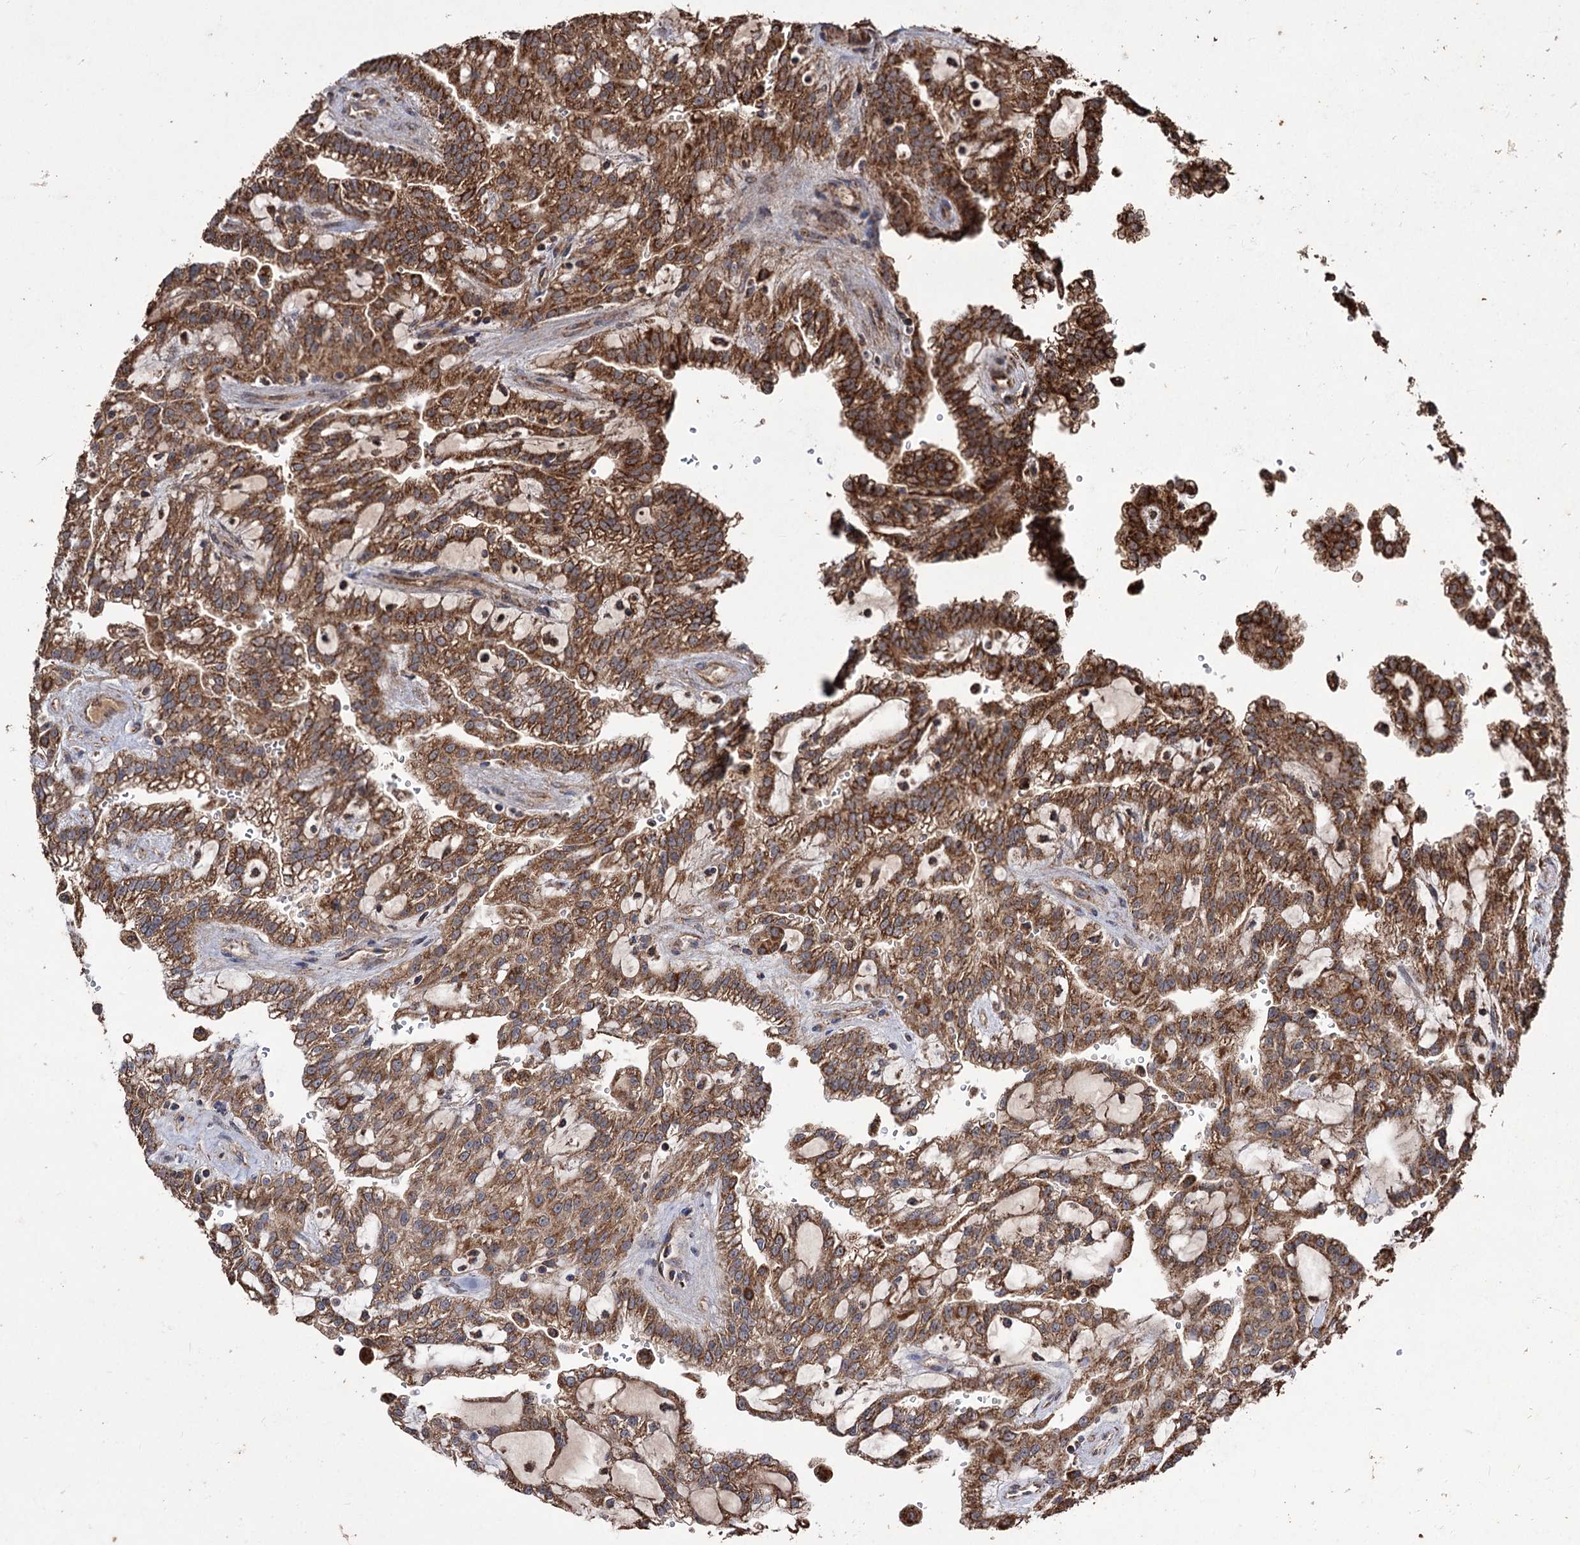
{"staining": {"intensity": "strong", "quantity": ">75%", "location": "cytoplasmic/membranous"}, "tissue": "renal cancer", "cell_type": "Tumor cells", "image_type": "cancer", "snomed": [{"axis": "morphology", "description": "Adenocarcinoma, NOS"}, {"axis": "topography", "description": "Kidney"}], "caption": "Brown immunohistochemical staining in human renal cancer (adenocarcinoma) displays strong cytoplasmic/membranous expression in approximately >75% of tumor cells. (DAB (3,3'-diaminobenzidine) = brown stain, brightfield microscopy at high magnification).", "gene": "IPO4", "patient": {"sex": "male", "age": 63}}